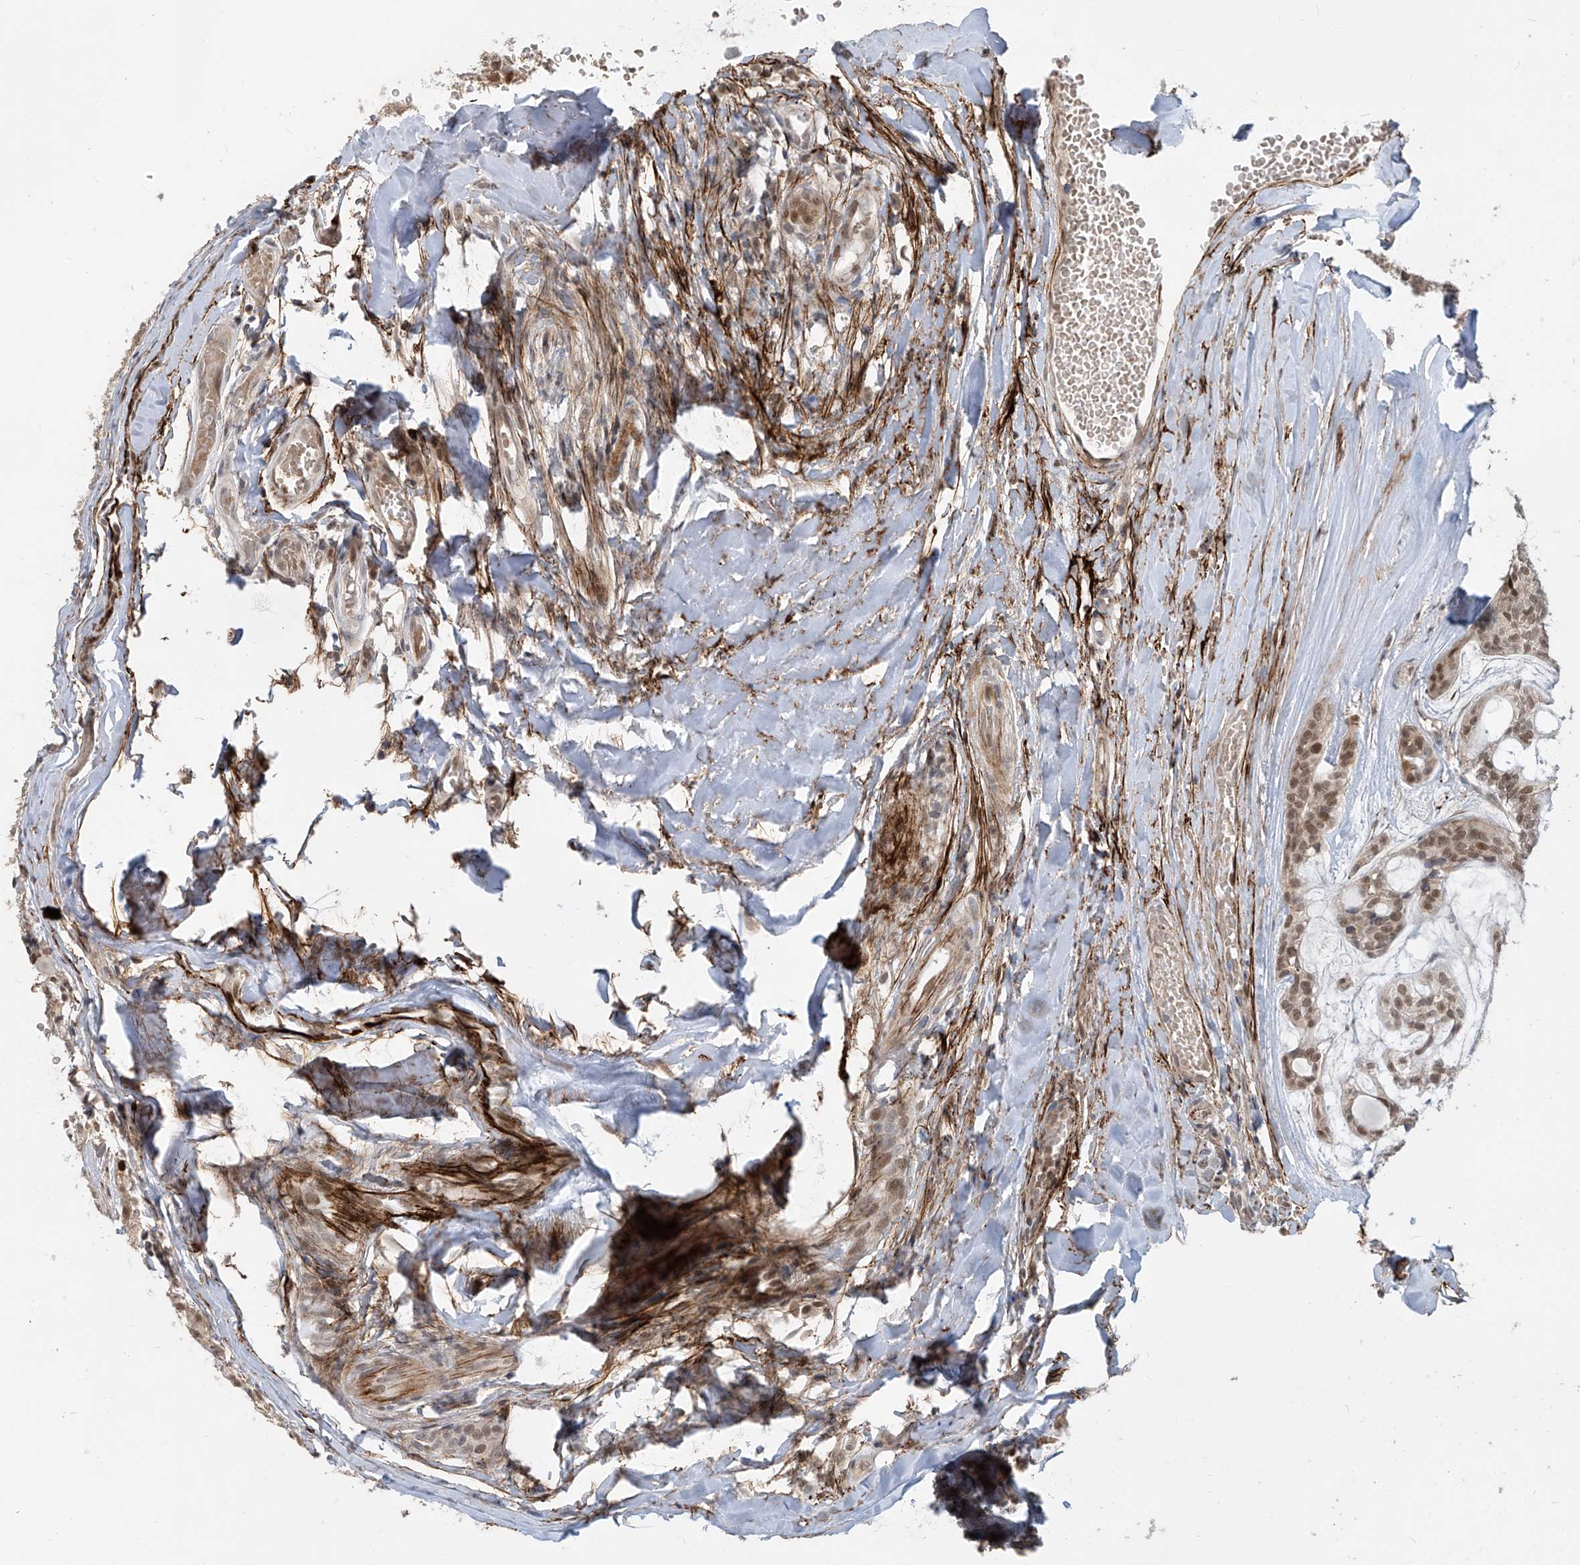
{"staining": {"intensity": "moderate", "quantity": ">75%", "location": "nuclear"}, "tissue": "head and neck cancer", "cell_type": "Tumor cells", "image_type": "cancer", "snomed": [{"axis": "morphology", "description": "Adenocarcinoma, NOS"}, {"axis": "topography", "description": "Head-Neck"}], "caption": "IHC of human adenocarcinoma (head and neck) demonstrates medium levels of moderate nuclear staining in about >75% of tumor cells.", "gene": "LAGE3", "patient": {"sex": "male", "age": 66}}